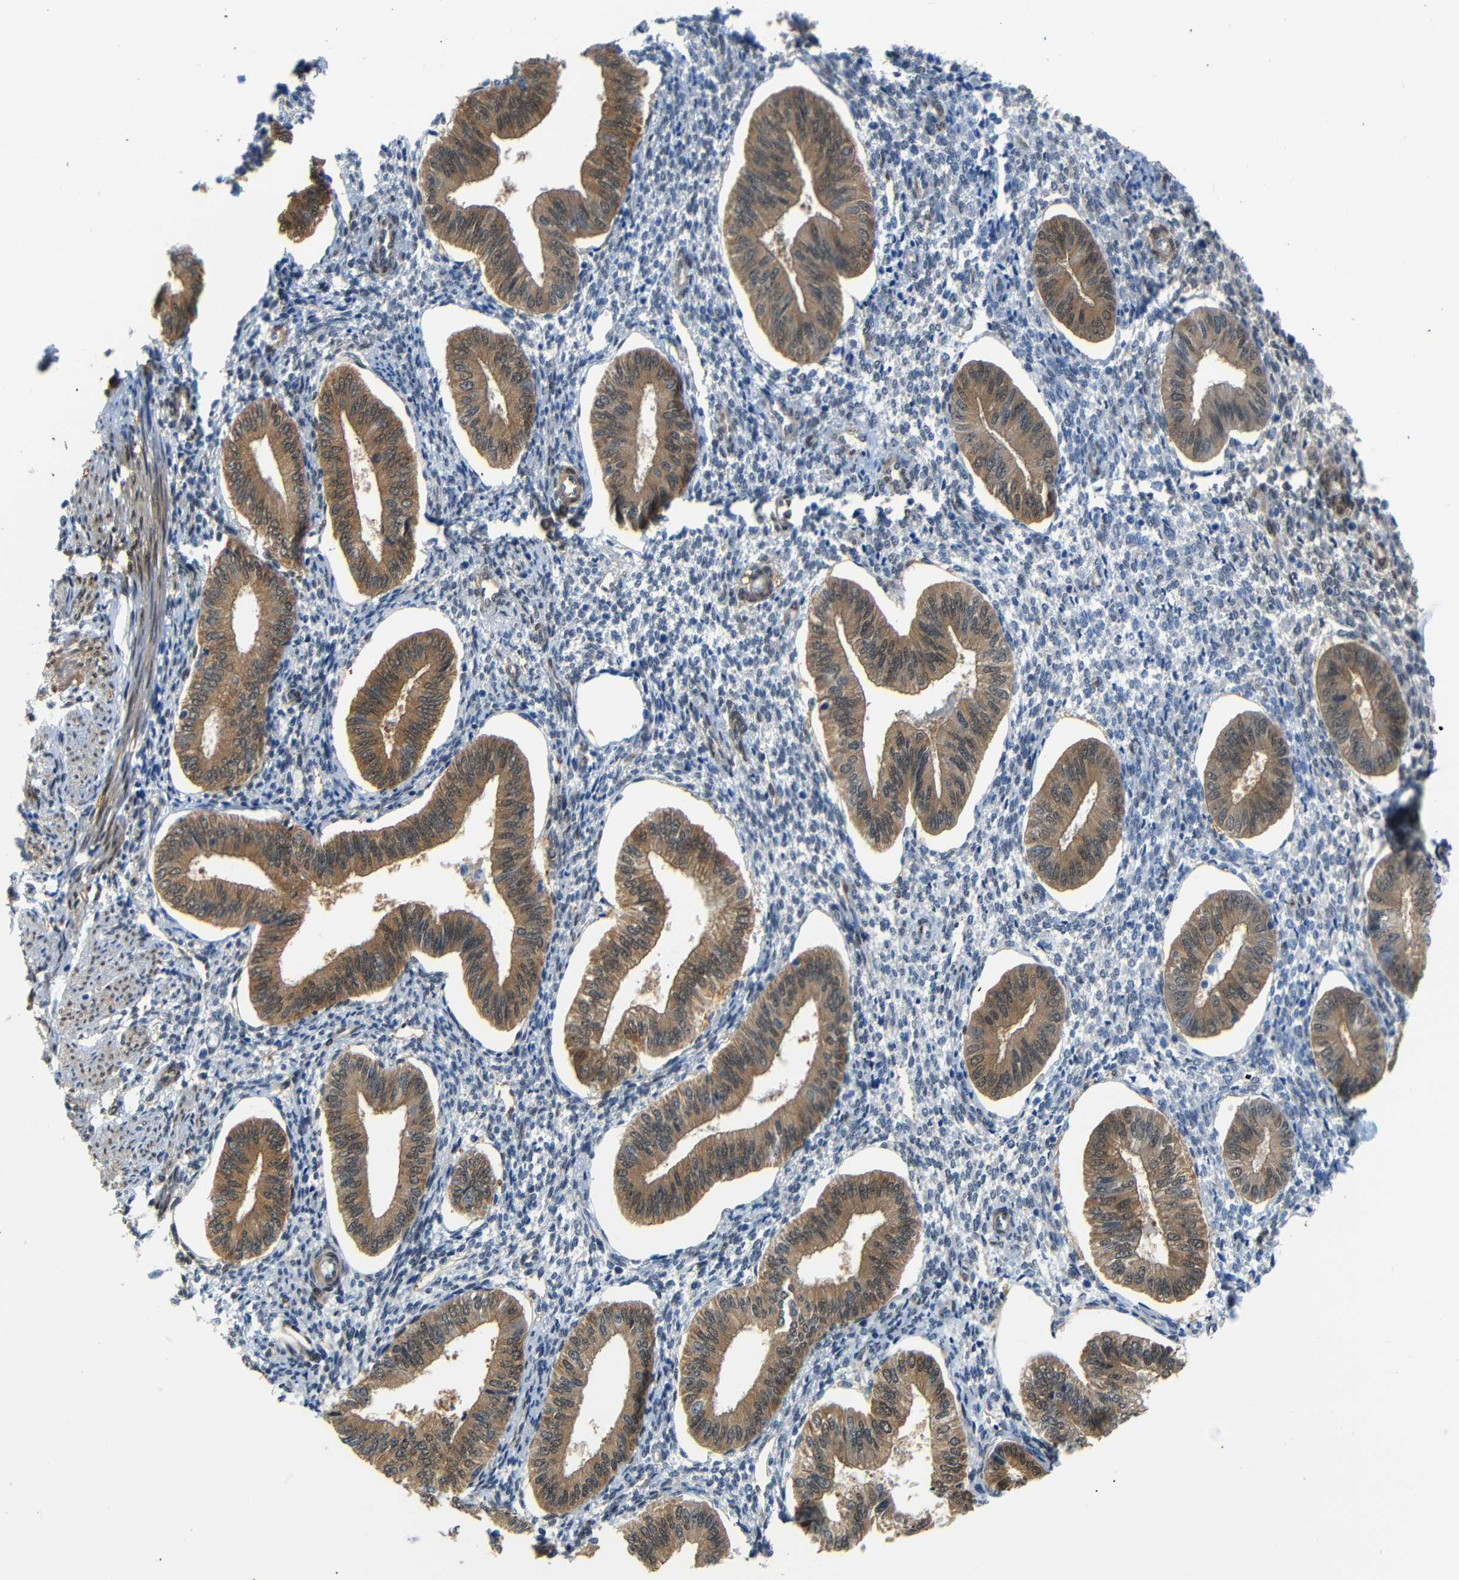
{"staining": {"intensity": "weak", "quantity": "<25%", "location": "cytoplasmic/membranous"}, "tissue": "endometrium", "cell_type": "Cells in endometrial stroma", "image_type": "normal", "snomed": [{"axis": "morphology", "description": "Normal tissue, NOS"}, {"axis": "topography", "description": "Endometrium"}], "caption": "The histopathology image demonstrates no significant expression in cells in endometrial stroma of endometrium.", "gene": "YAP1", "patient": {"sex": "female", "age": 50}}